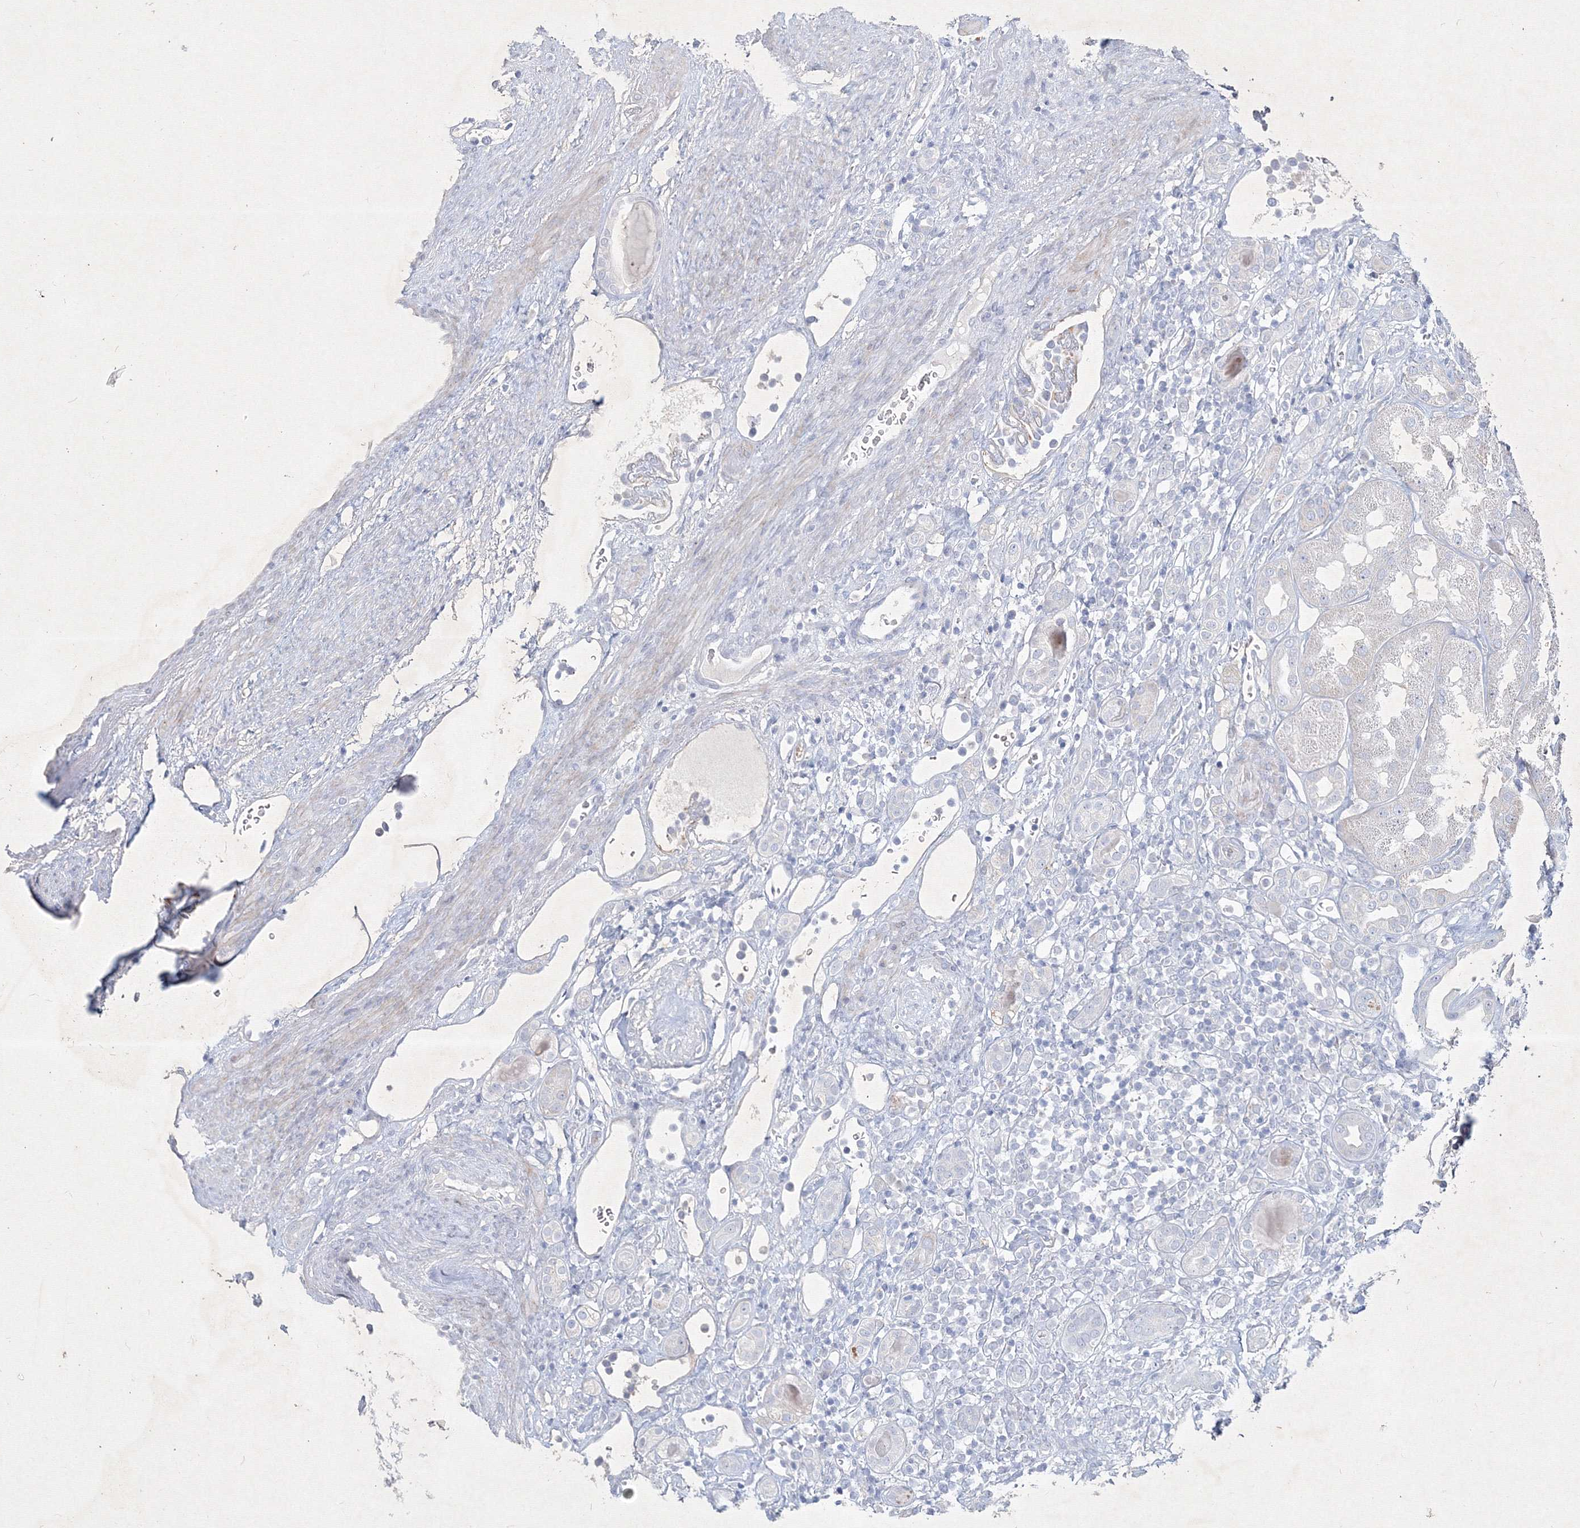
{"staining": {"intensity": "negative", "quantity": "none", "location": "none"}, "tissue": "renal cancer", "cell_type": "Tumor cells", "image_type": "cancer", "snomed": [{"axis": "morphology", "description": "Adenocarcinoma, NOS"}, {"axis": "topography", "description": "Kidney"}], "caption": "Human renal cancer (adenocarcinoma) stained for a protein using IHC displays no expression in tumor cells.", "gene": "CXXC4", "patient": {"sex": "male", "age": 77}}